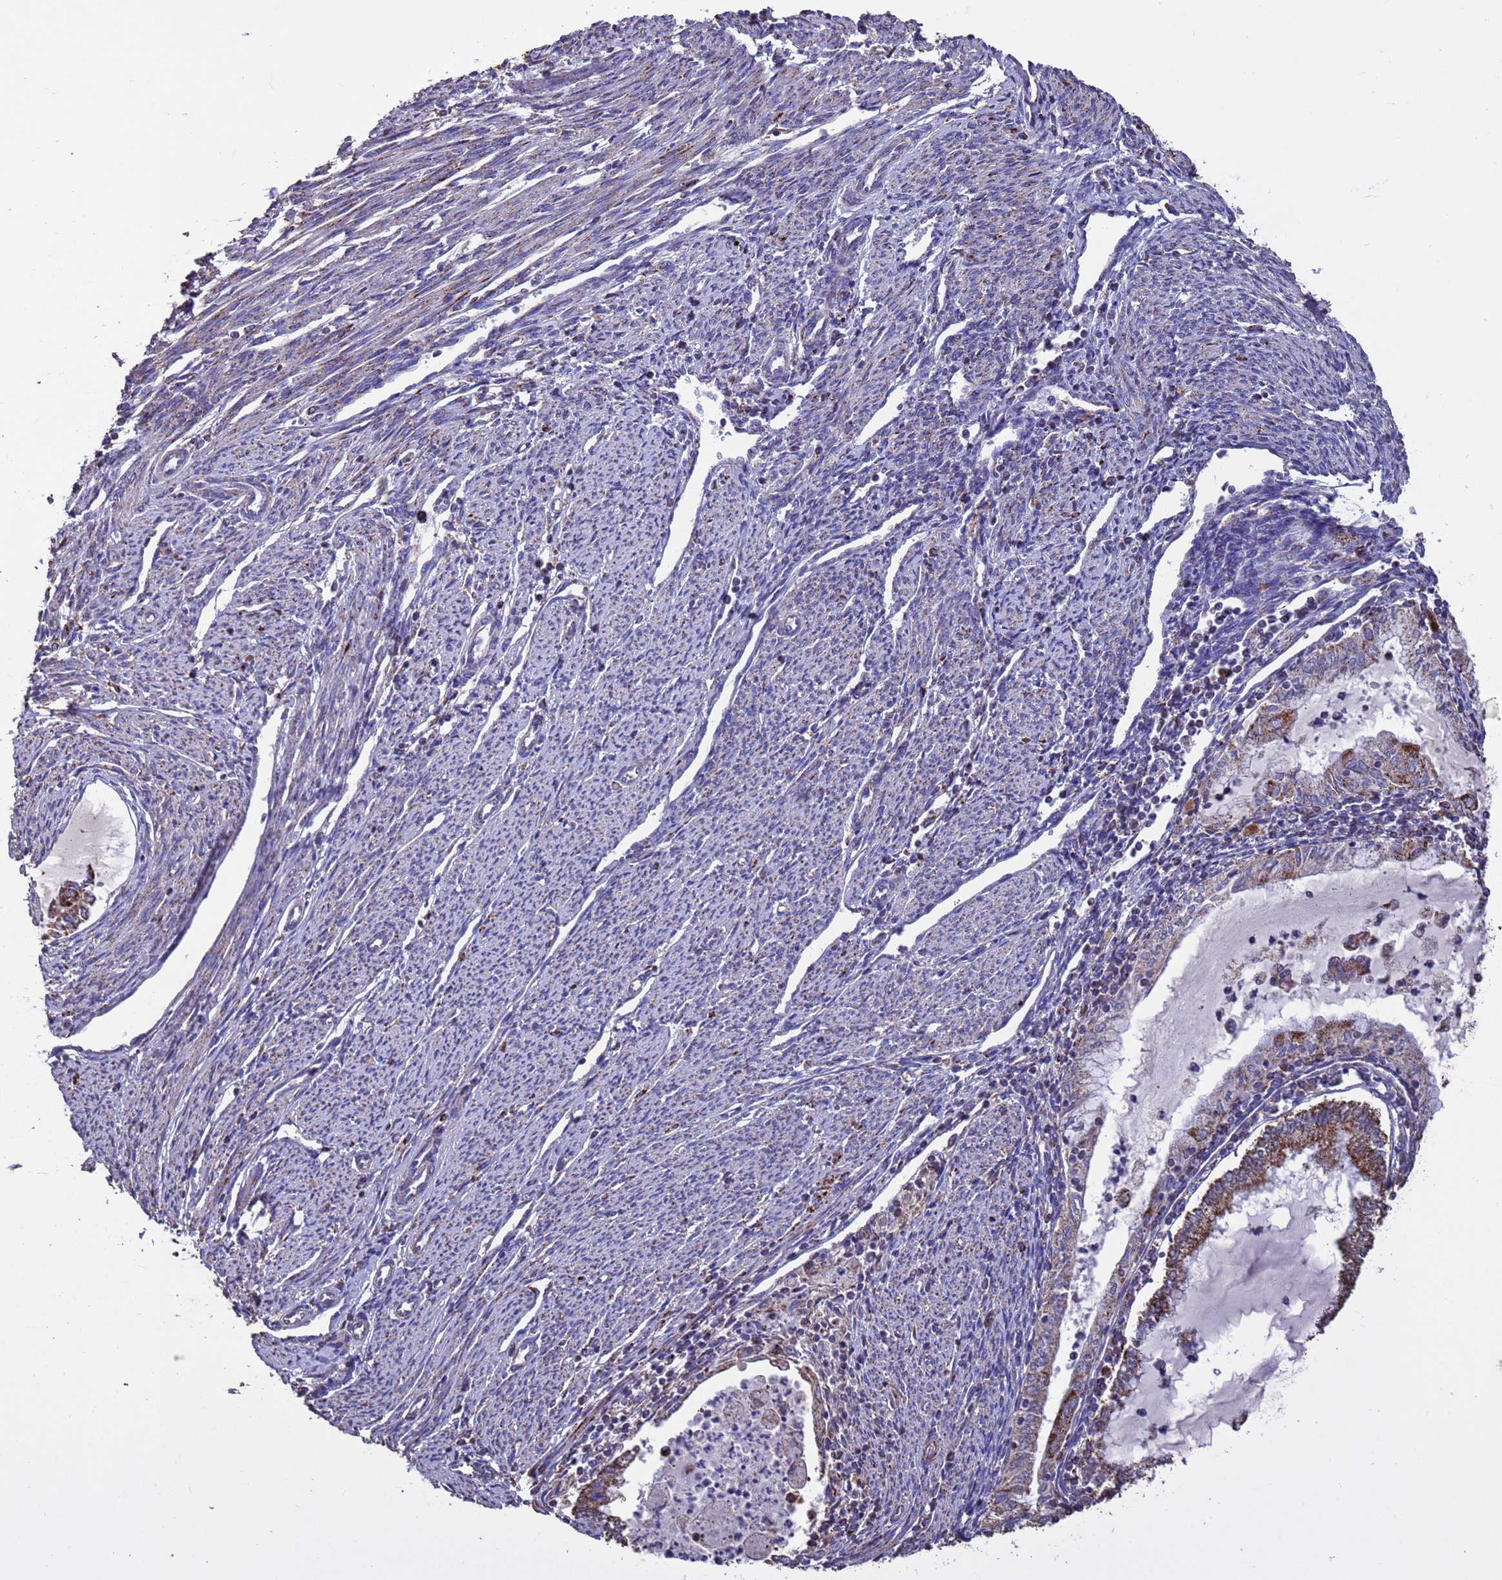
{"staining": {"intensity": "strong", "quantity": "<25%", "location": "cytoplasmic/membranous"}, "tissue": "endometrial cancer", "cell_type": "Tumor cells", "image_type": "cancer", "snomed": [{"axis": "morphology", "description": "Adenocarcinoma, NOS"}, {"axis": "topography", "description": "Endometrium"}], "caption": "Adenocarcinoma (endometrial) stained with IHC displays strong cytoplasmic/membranous staining in about <25% of tumor cells.", "gene": "ZNFX1", "patient": {"sex": "female", "age": 79}}